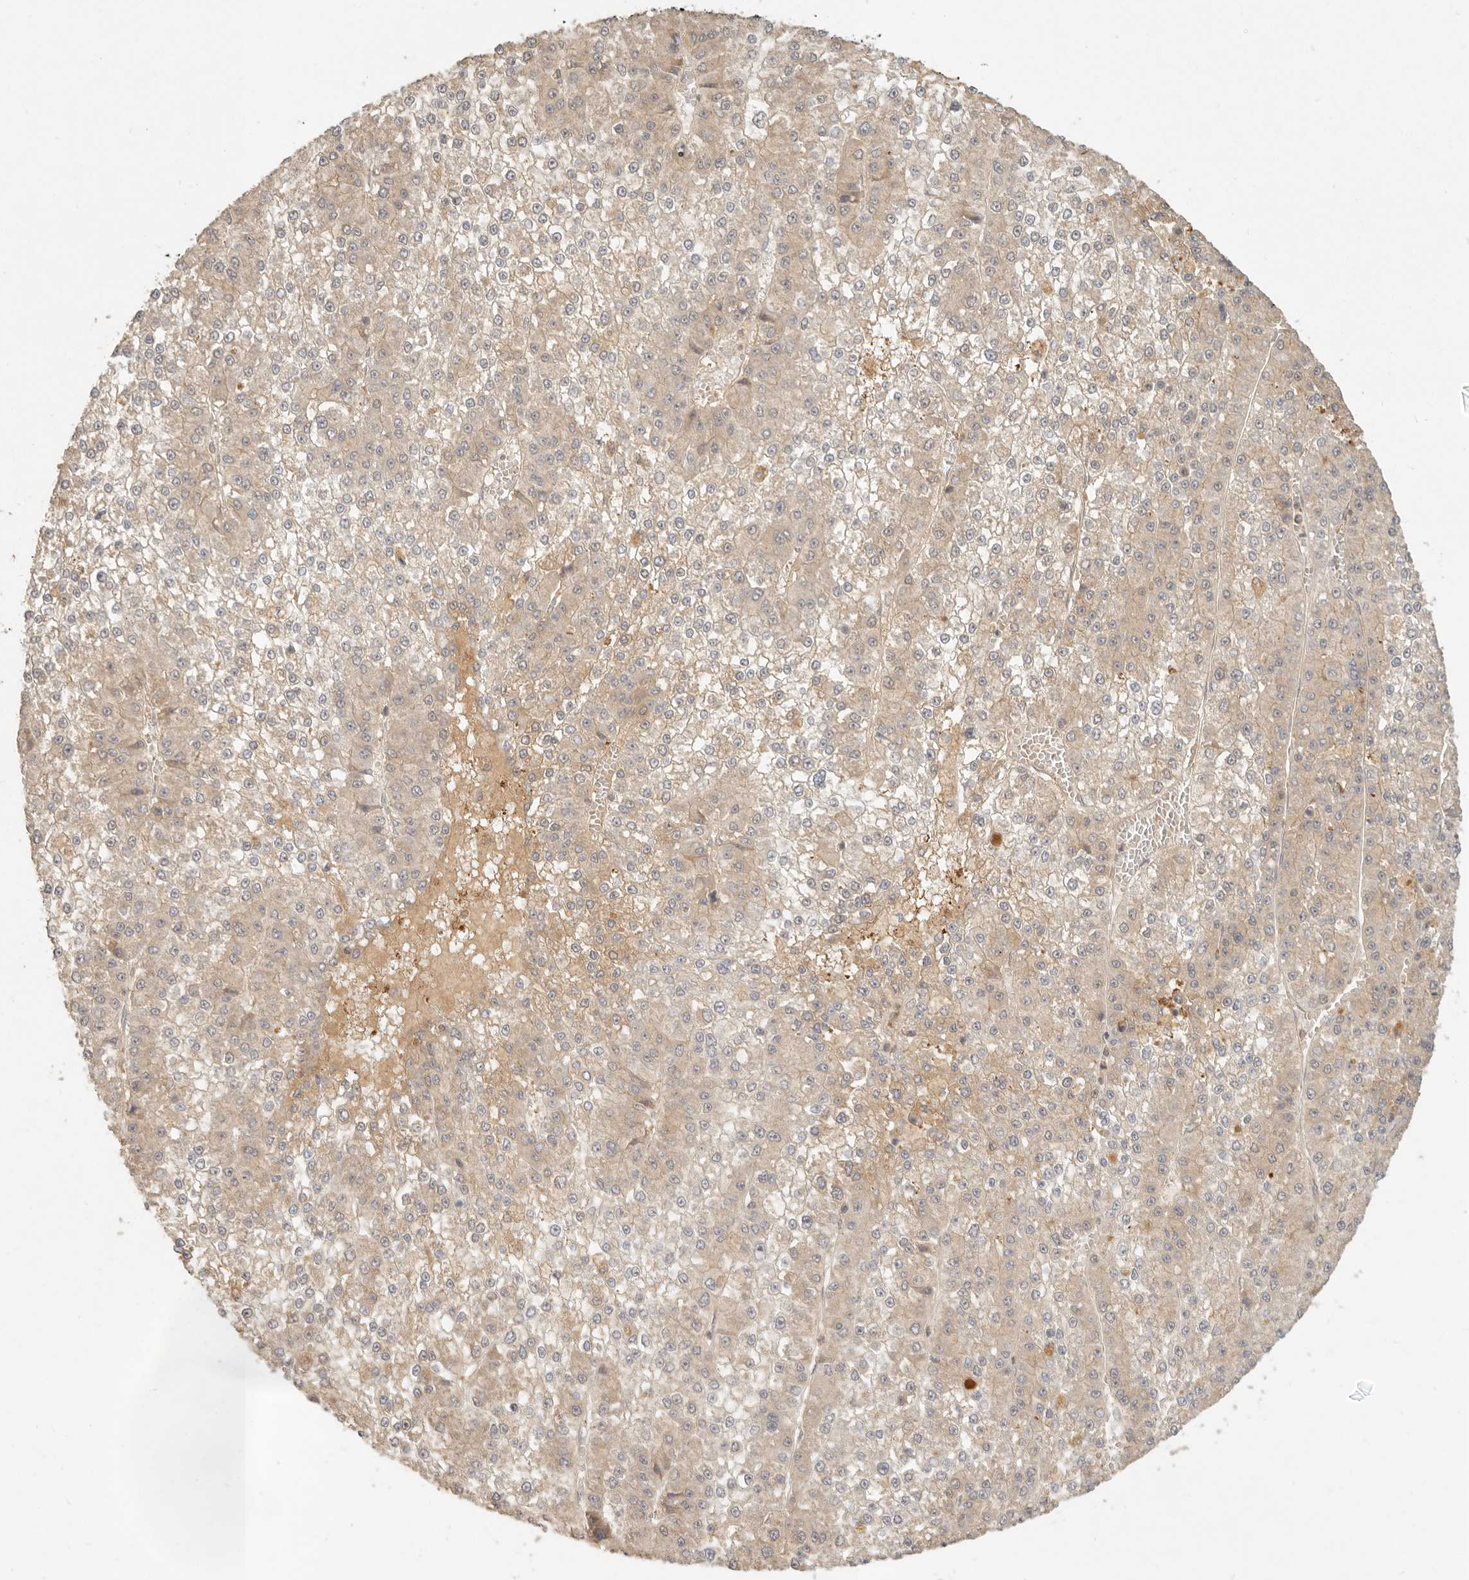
{"staining": {"intensity": "weak", "quantity": "25%-75%", "location": "cytoplasmic/membranous"}, "tissue": "liver cancer", "cell_type": "Tumor cells", "image_type": "cancer", "snomed": [{"axis": "morphology", "description": "Carcinoma, Hepatocellular, NOS"}, {"axis": "topography", "description": "Liver"}], "caption": "Tumor cells reveal weak cytoplasmic/membranous staining in about 25%-75% of cells in hepatocellular carcinoma (liver). (DAB (3,3'-diaminobenzidine) = brown stain, brightfield microscopy at high magnification).", "gene": "VIPR1", "patient": {"sex": "female", "age": 73}}